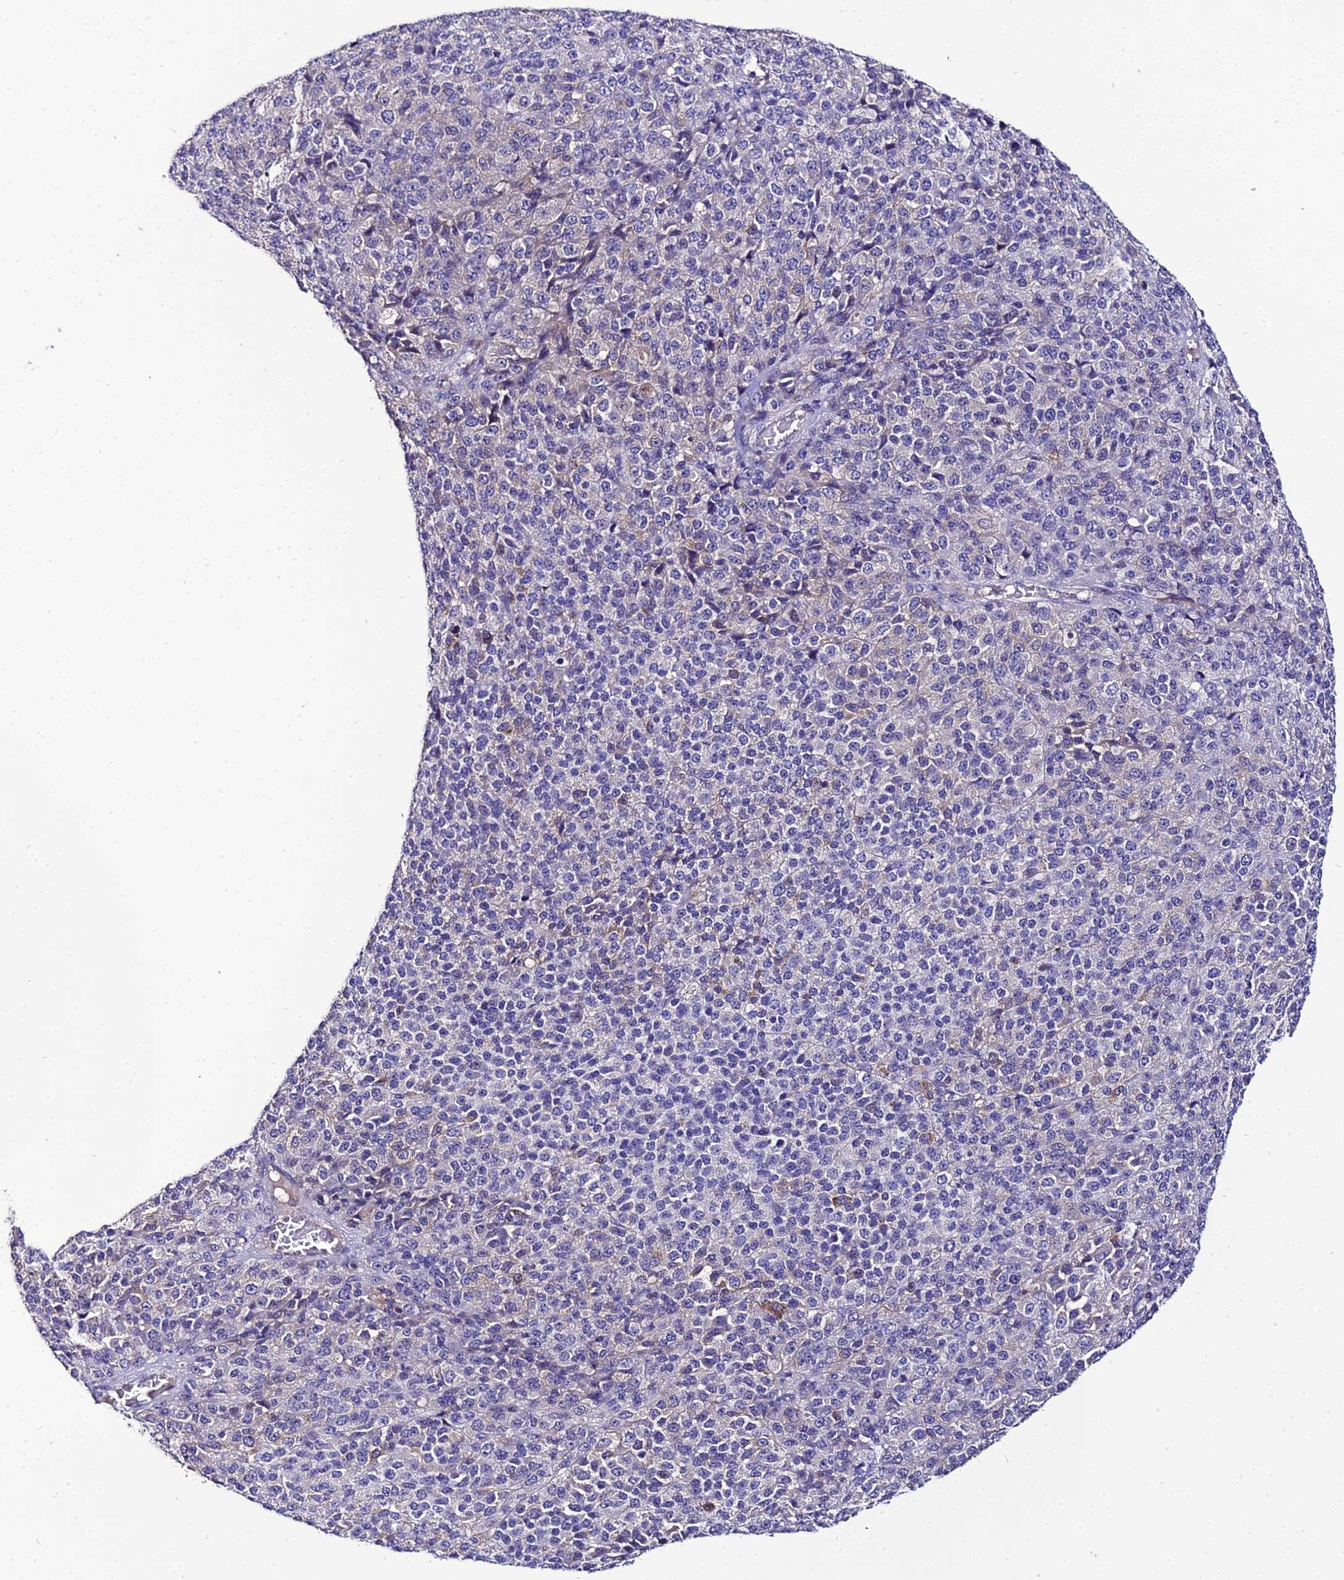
{"staining": {"intensity": "negative", "quantity": "none", "location": "none"}, "tissue": "melanoma", "cell_type": "Tumor cells", "image_type": "cancer", "snomed": [{"axis": "morphology", "description": "Malignant melanoma, Metastatic site"}, {"axis": "topography", "description": "Brain"}], "caption": "This is a micrograph of immunohistochemistry (IHC) staining of malignant melanoma (metastatic site), which shows no expression in tumor cells. The staining is performed using DAB brown chromogen with nuclei counter-stained in using hematoxylin.", "gene": "SHQ1", "patient": {"sex": "female", "age": 56}}